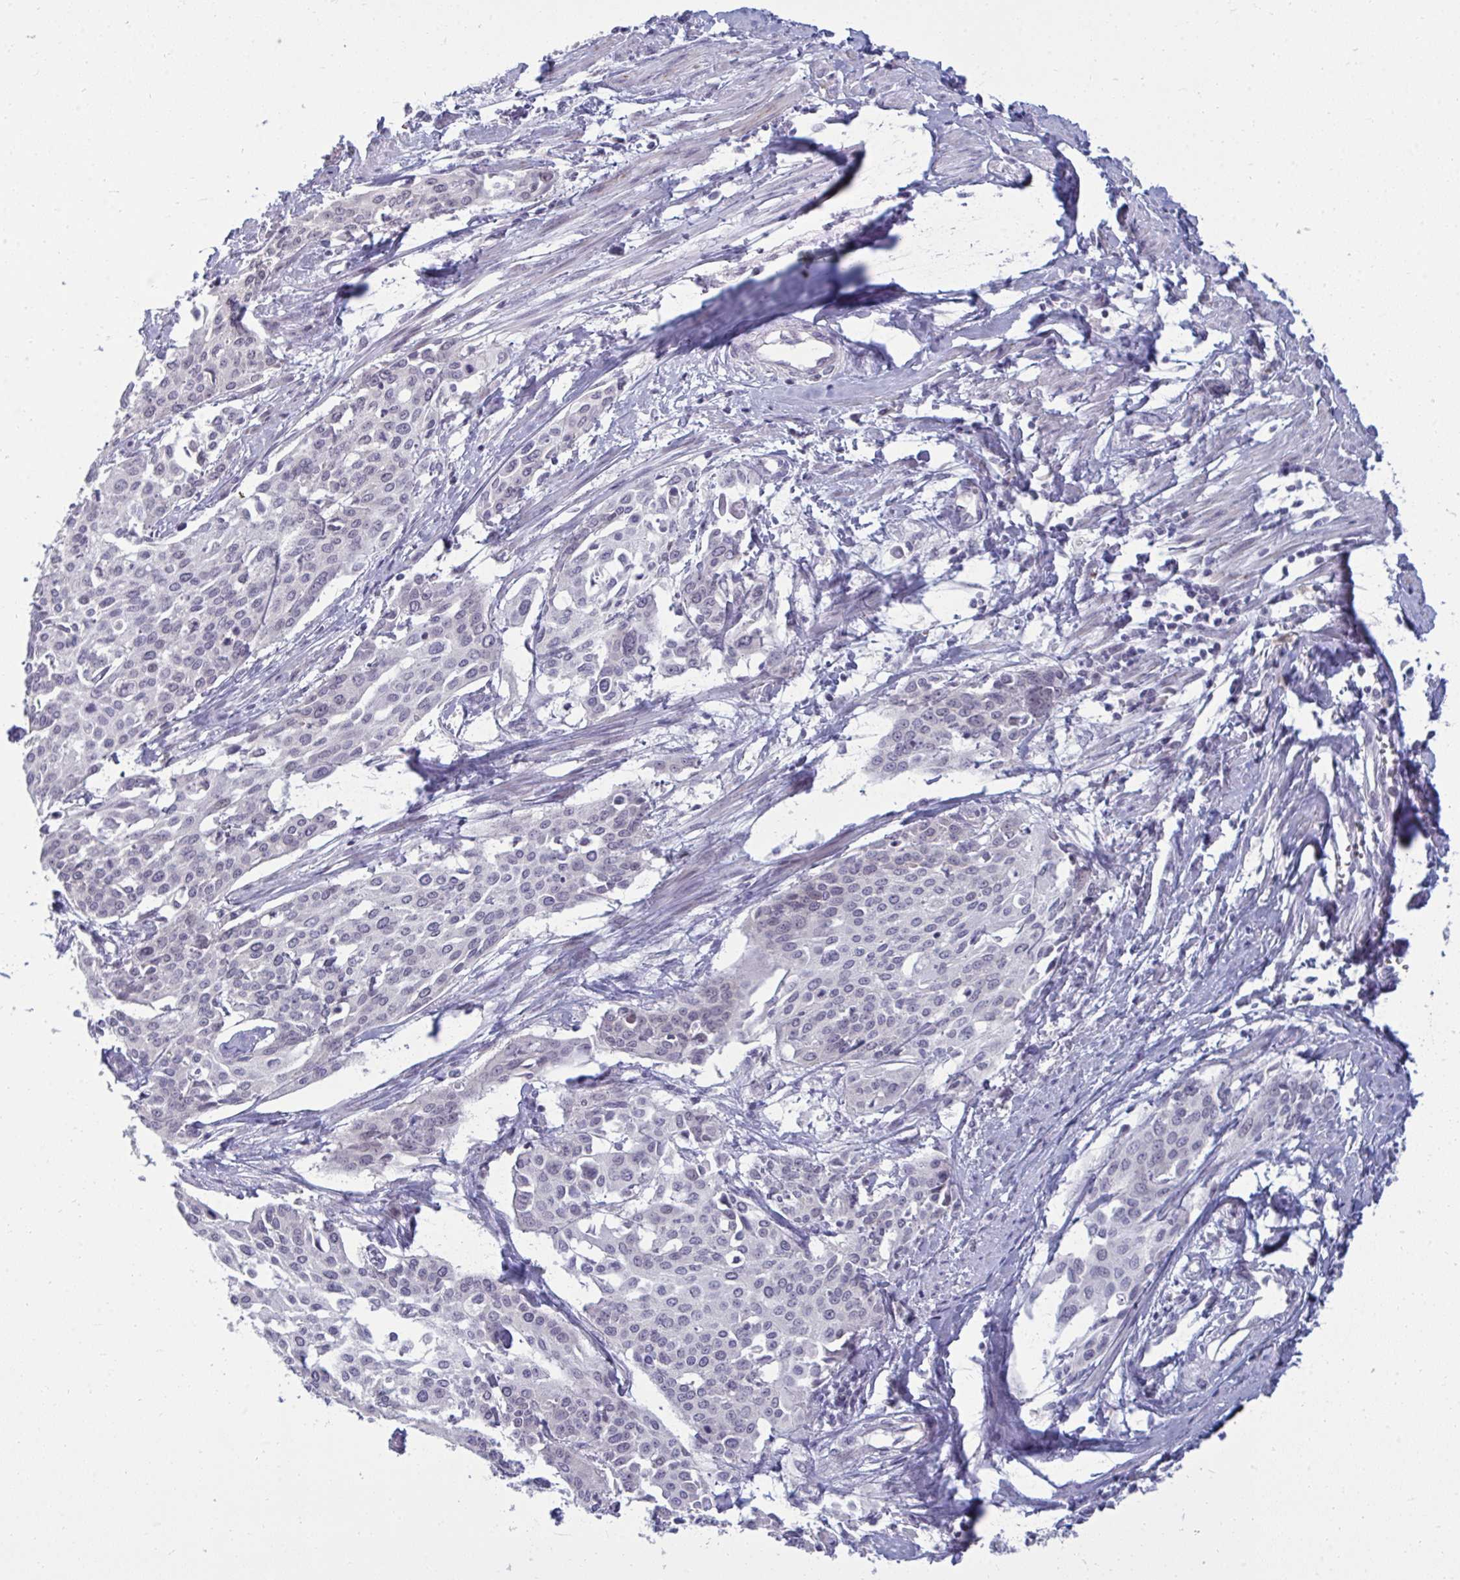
{"staining": {"intensity": "negative", "quantity": "none", "location": "none"}, "tissue": "cervical cancer", "cell_type": "Tumor cells", "image_type": "cancer", "snomed": [{"axis": "morphology", "description": "Squamous cell carcinoma, NOS"}, {"axis": "topography", "description": "Cervix"}], "caption": "Image shows no significant protein positivity in tumor cells of squamous cell carcinoma (cervical).", "gene": "RNASEH1", "patient": {"sex": "female", "age": 44}}